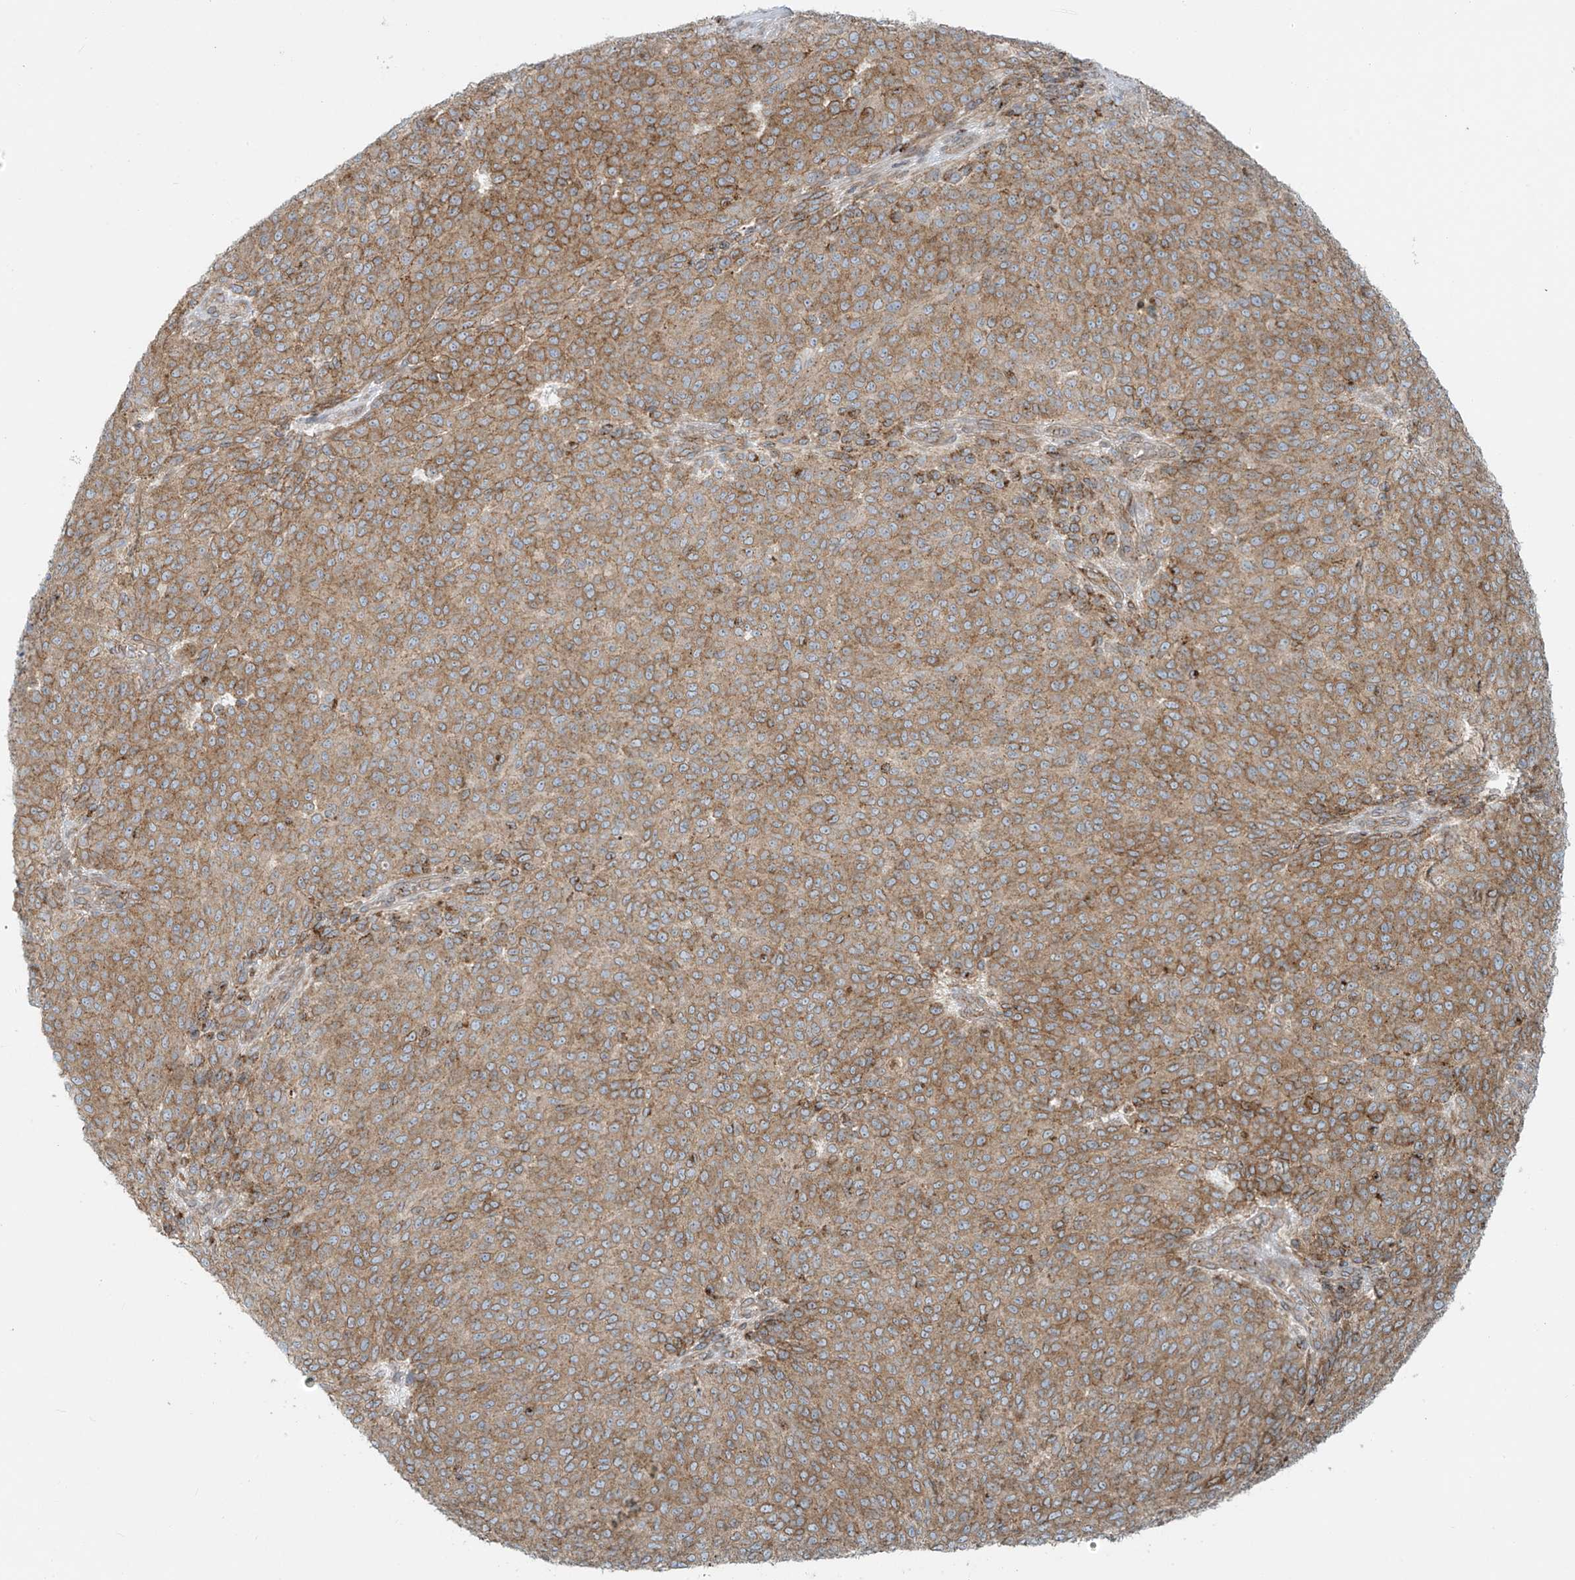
{"staining": {"intensity": "weak", "quantity": ">75%", "location": "cytoplasmic/membranous"}, "tissue": "melanoma", "cell_type": "Tumor cells", "image_type": "cancer", "snomed": [{"axis": "morphology", "description": "Malignant melanoma, NOS"}, {"axis": "topography", "description": "Skin"}], "caption": "Malignant melanoma stained for a protein exhibits weak cytoplasmic/membranous positivity in tumor cells.", "gene": "LZTS3", "patient": {"sex": "male", "age": 49}}